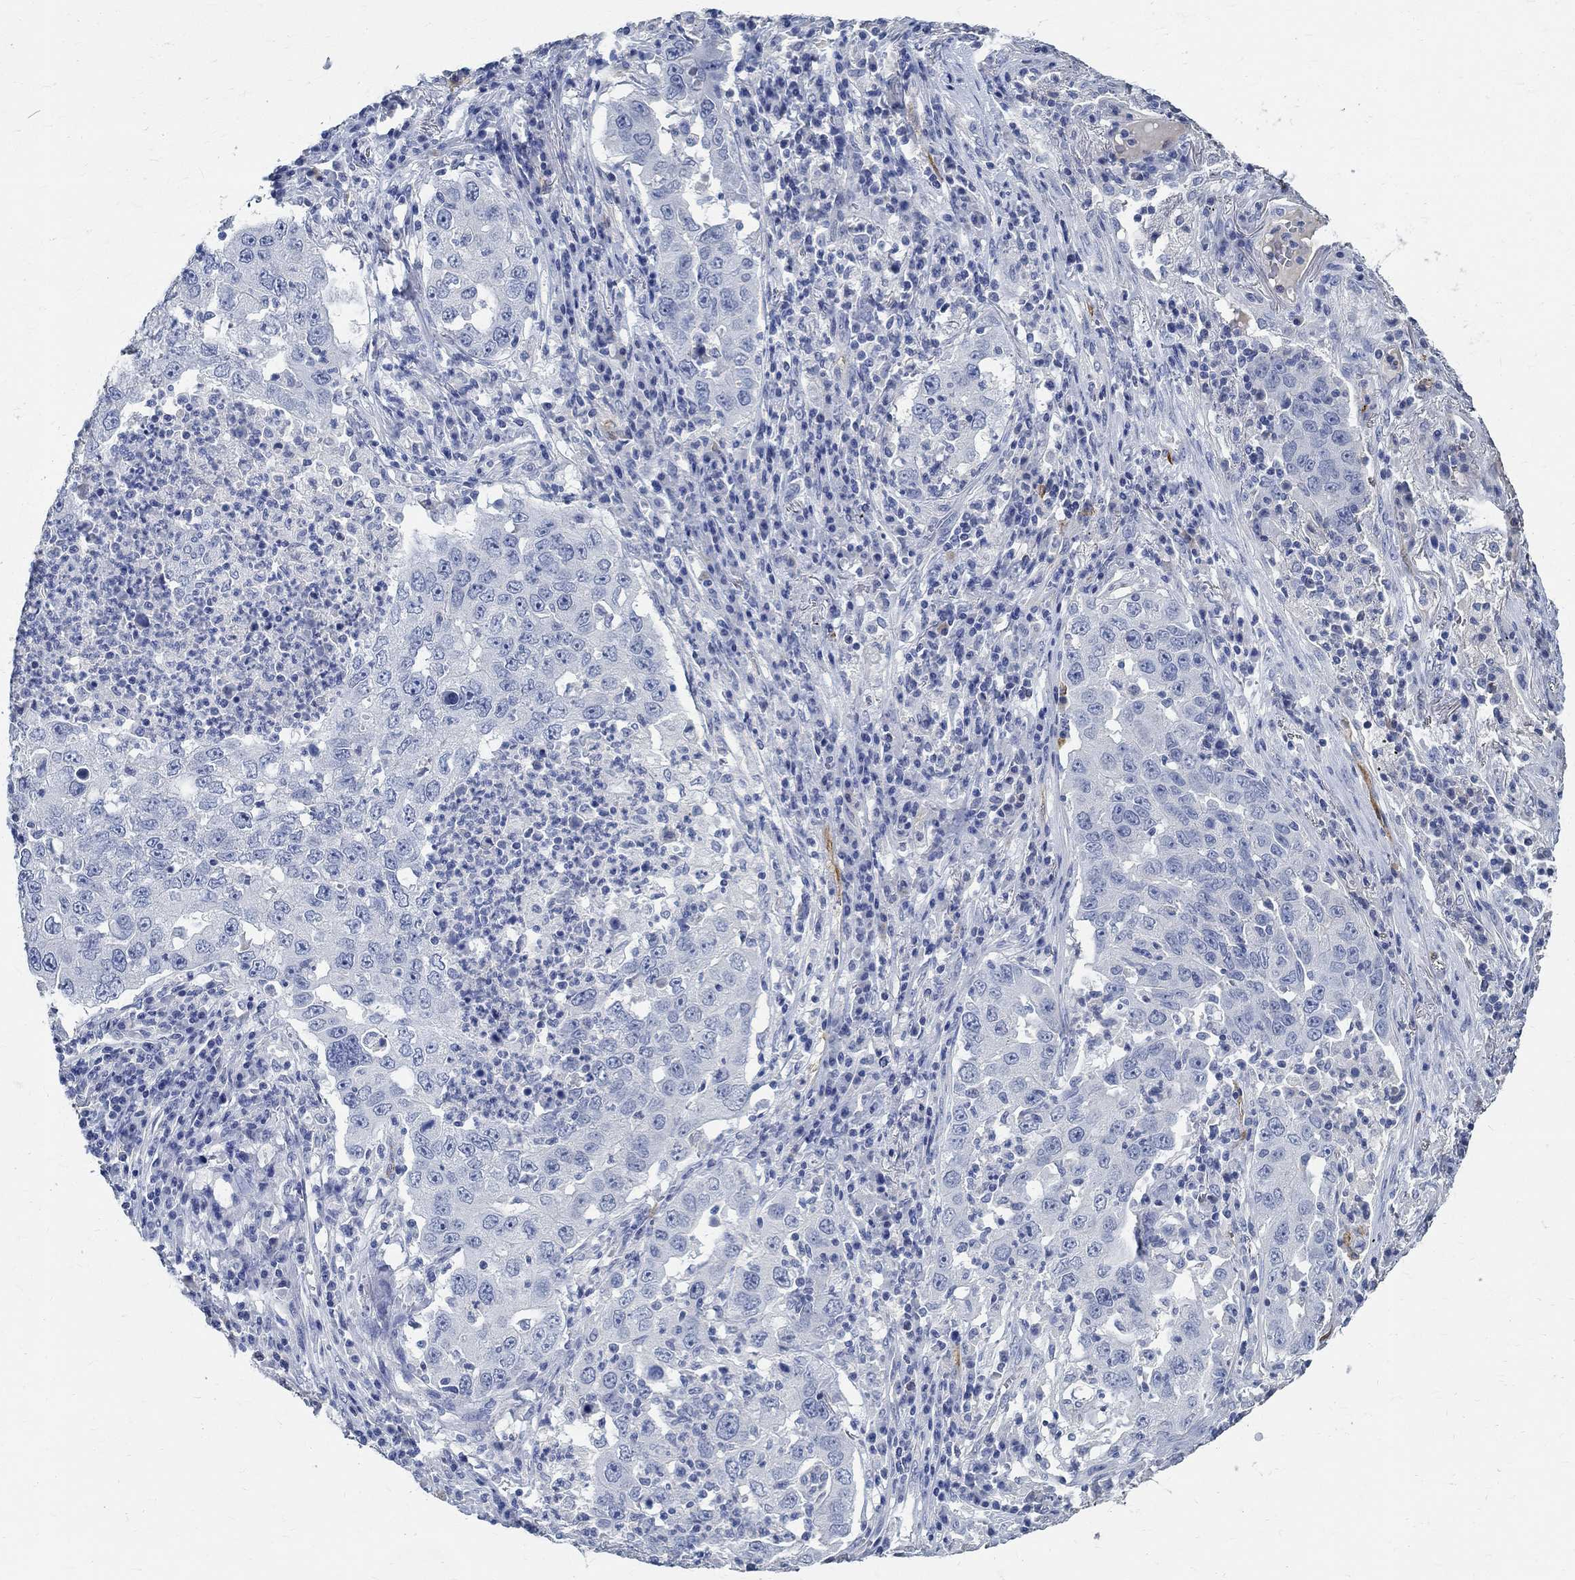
{"staining": {"intensity": "negative", "quantity": "none", "location": "none"}, "tissue": "lung cancer", "cell_type": "Tumor cells", "image_type": "cancer", "snomed": [{"axis": "morphology", "description": "Adenocarcinoma, NOS"}, {"axis": "topography", "description": "Lung"}], "caption": "An immunohistochemistry (IHC) micrograph of lung cancer is shown. There is no staining in tumor cells of lung cancer.", "gene": "PRX", "patient": {"sex": "male", "age": 73}}